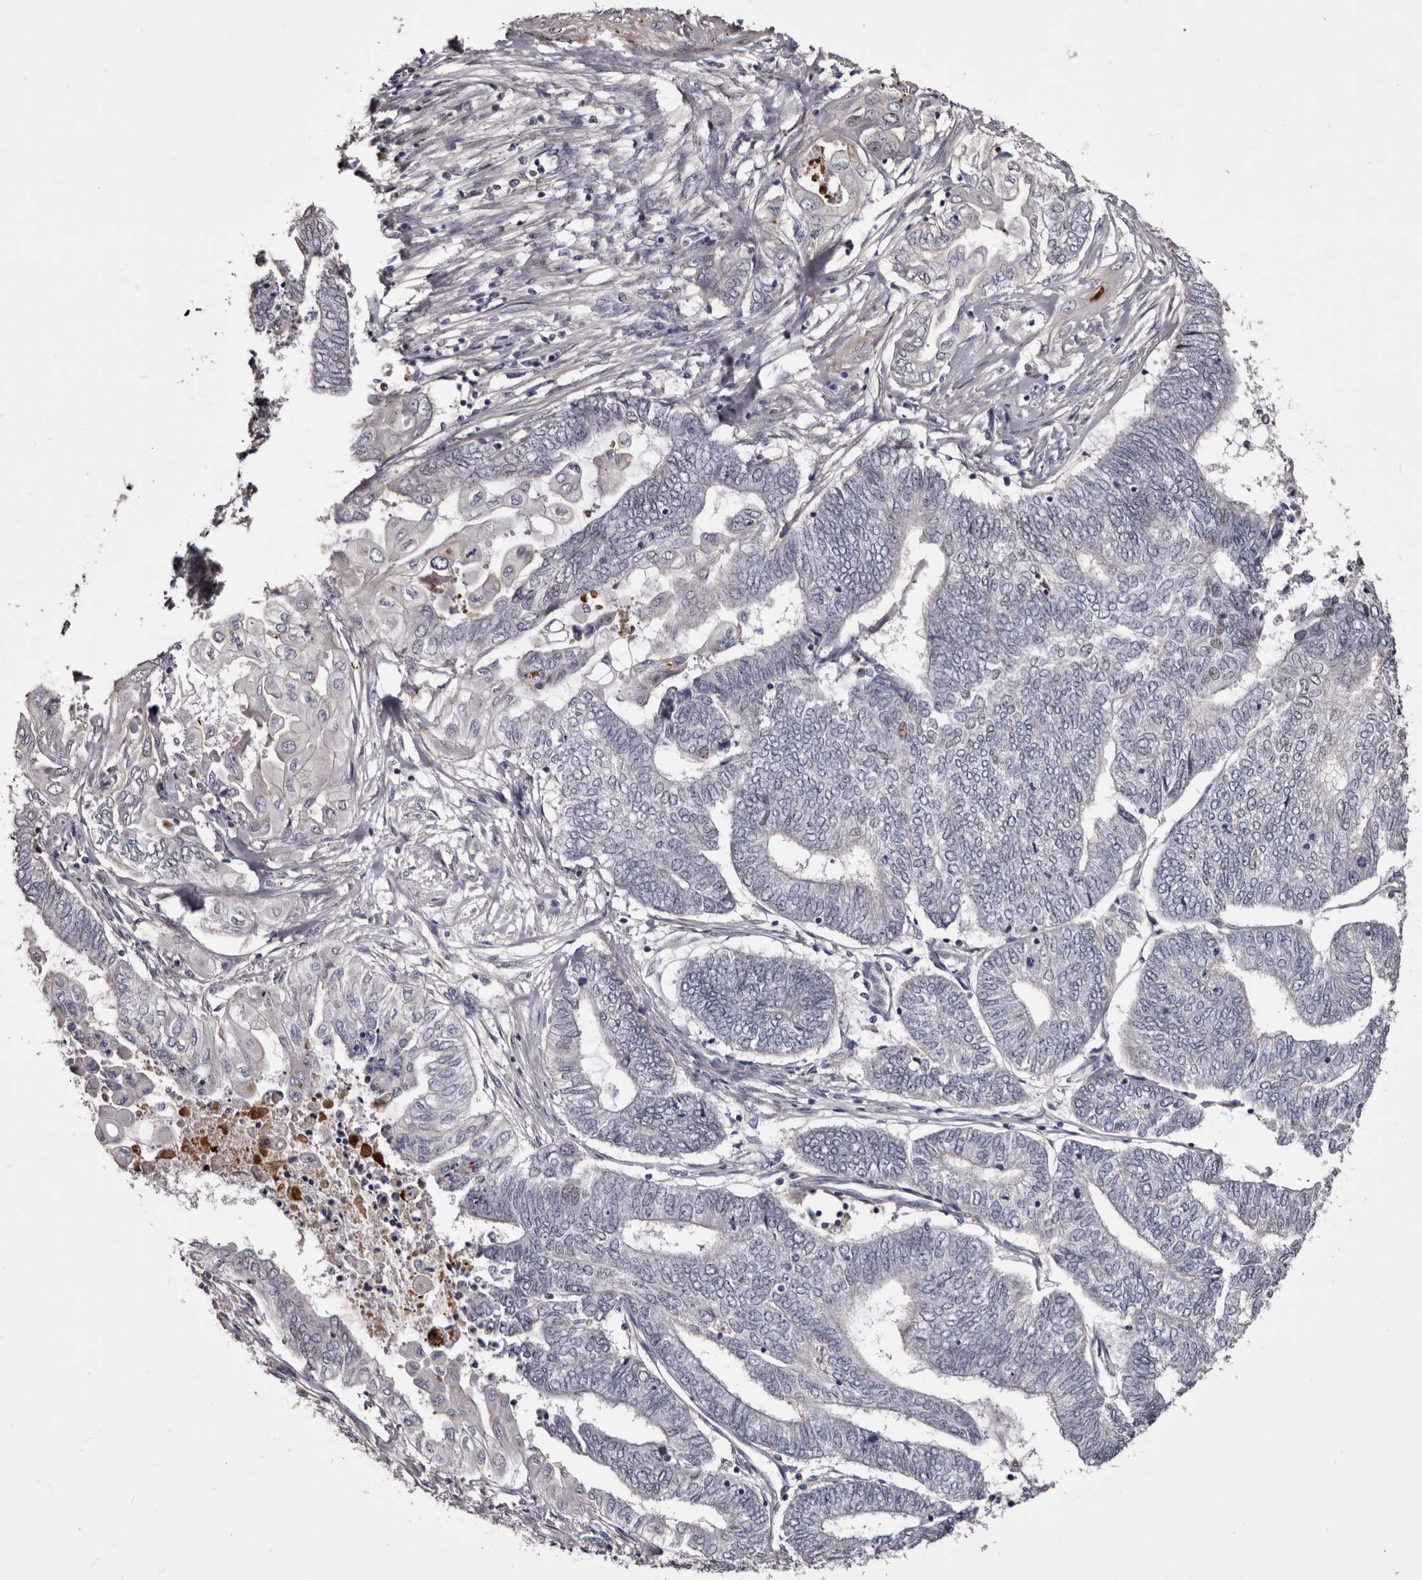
{"staining": {"intensity": "negative", "quantity": "none", "location": "none"}, "tissue": "endometrial cancer", "cell_type": "Tumor cells", "image_type": "cancer", "snomed": [{"axis": "morphology", "description": "Adenocarcinoma, NOS"}, {"axis": "topography", "description": "Uterus"}, {"axis": "topography", "description": "Endometrium"}], "caption": "Immunohistochemistry of adenocarcinoma (endometrial) reveals no staining in tumor cells.", "gene": "SLC10A4", "patient": {"sex": "female", "age": 70}}